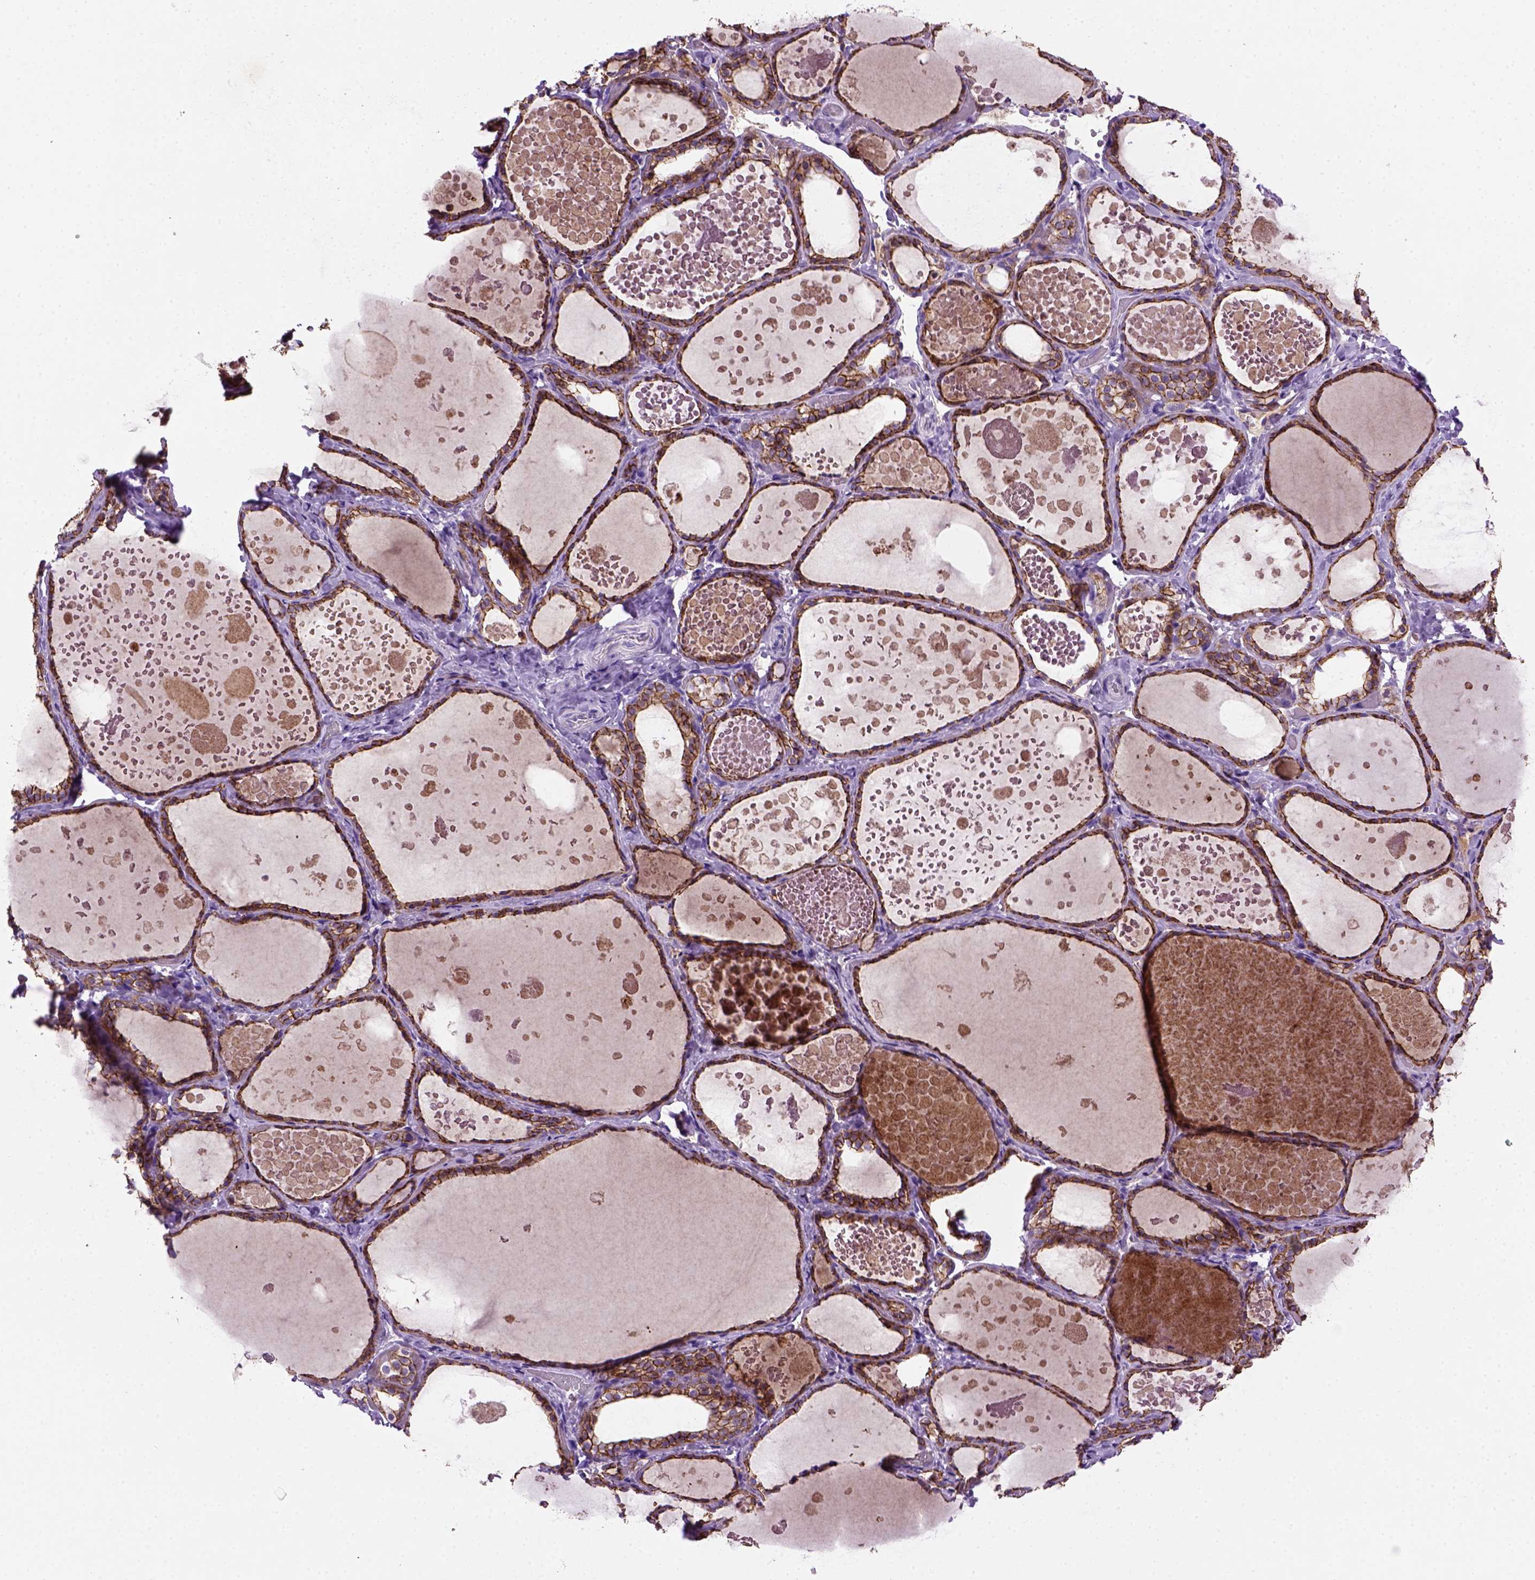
{"staining": {"intensity": "strong", "quantity": ">75%", "location": "cytoplasmic/membranous"}, "tissue": "thyroid gland", "cell_type": "Glandular cells", "image_type": "normal", "snomed": [{"axis": "morphology", "description": "Normal tissue, NOS"}, {"axis": "topography", "description": "Thyroid gland"}], "caption": "Glandular cells exhibit strong cytoplasmic/membranous positivity in approximately >75% of cells in benign thyroid gland. The protein of interest is stained brown, and the nuclei are stained in blue (DAB IHC with brightfield microscopy, high magnification).", "gene": "CDH1", "patient": {"sex": "female", "age": 56}}